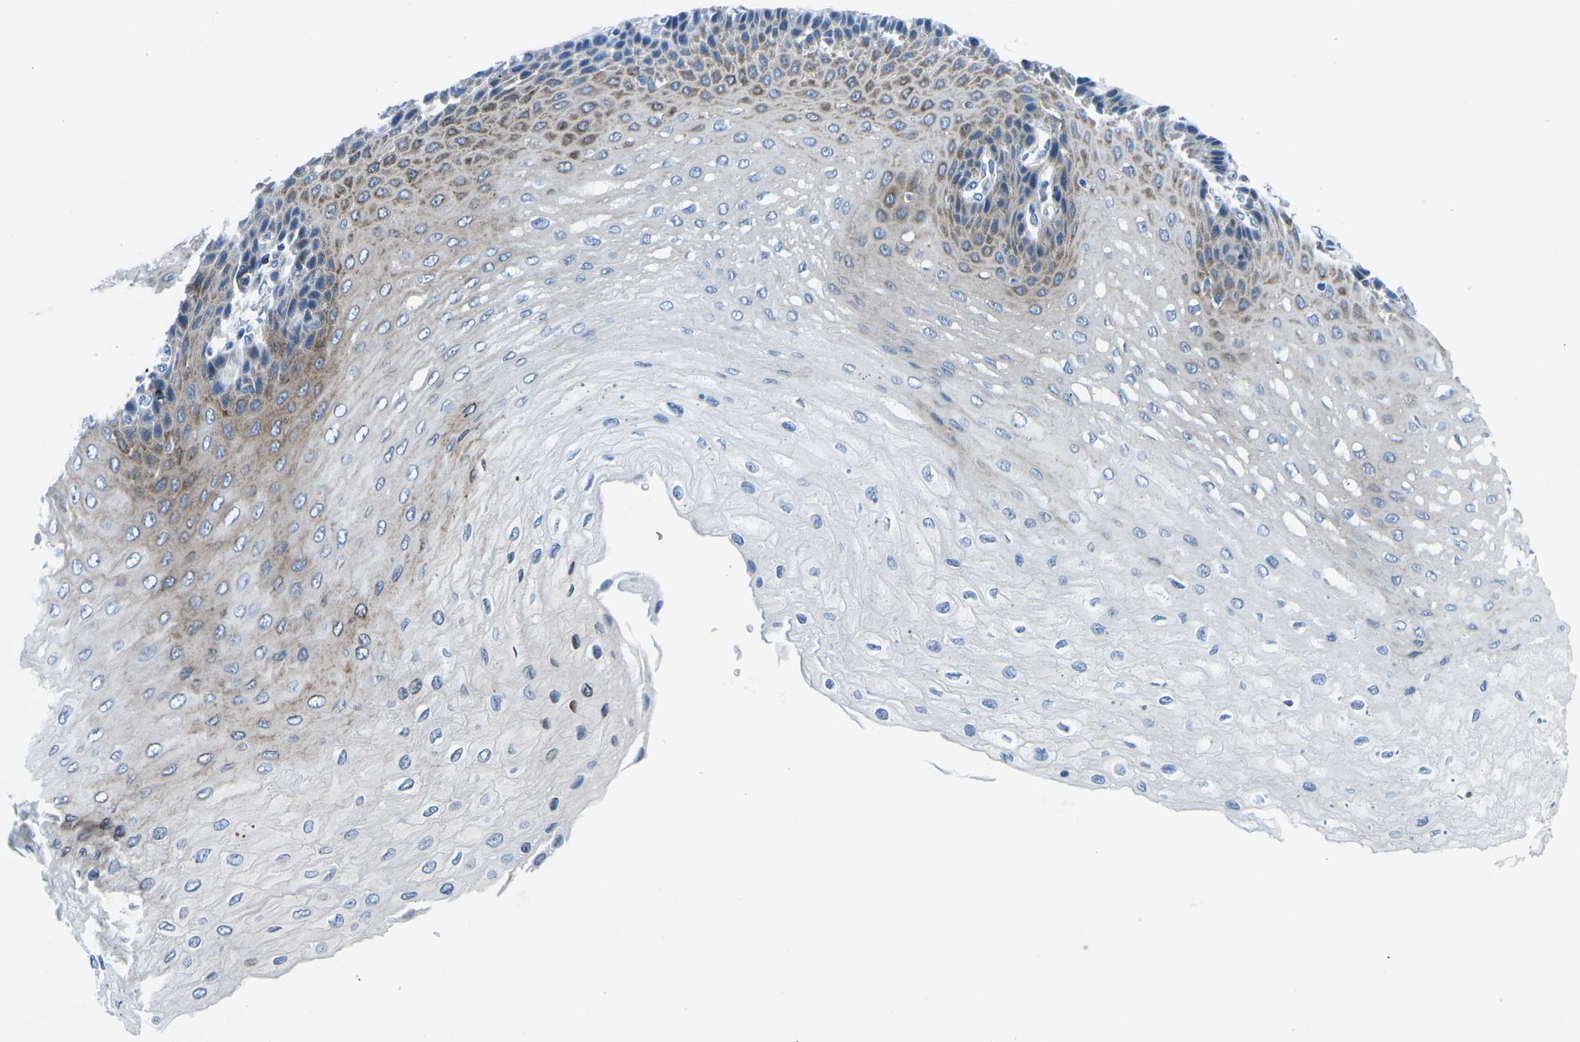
{"staining": {"intensity": "moderate", "quantity": "25%-75%", "location": "cytoplasmic/membranous"}, "tissue": "esophagus", "cell_type": "Squamous epithelial cells", "image_type": "normal", "snomed": [{"axis": "morphology", "description": "Normal tissue, NOS"}, {"axis": "topography", "description": "Esophagus"}], "caption": "Immunohistochemical staining of benign human esophagus displays moderate cytoplasmic/membranous protein staining in about 25%-75% of squamous epithelial cells. (IHC, brightfield microscopy, high magnification).", "gene": "MC4R", "patient": {"sex": "female", "age": 72}}